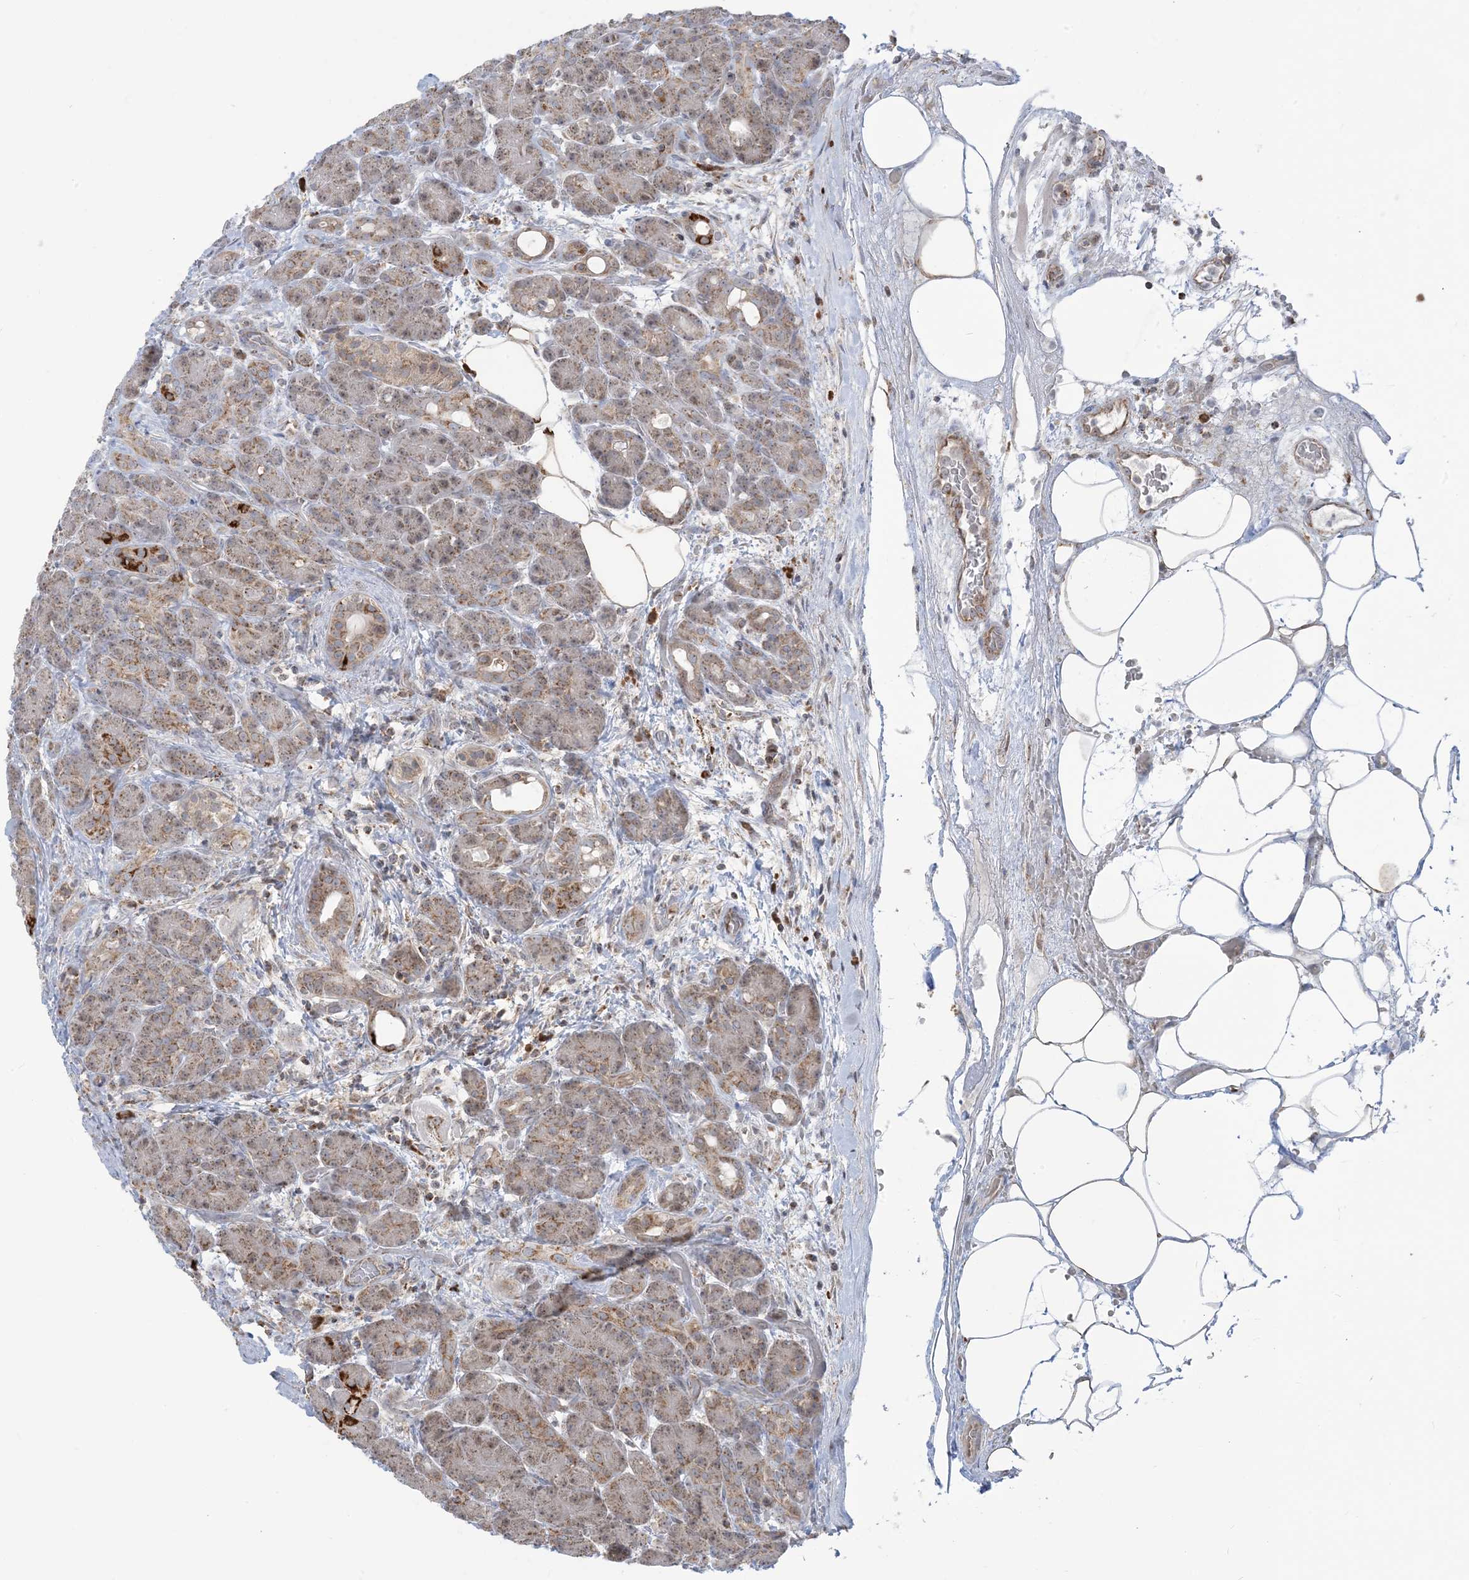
{"staining": {"intensity": "moderate", "quantity": "25%-75%", "location": "cytoplasmic/membranous"}, "tissue": "pancreas", "cell_type": "Exocrine glandular cells", "image_type": "normal", "snomed": [{"axis": "morphology", "description": "Normal tissue, NOS"}, {"axis": "topography", "description": "Pancreas"}], "caption": "IHC histopathology image of unremarkable human pancreas stained for a protein (brown), which shows medium levels of moderate cytoplasmic/membranous staining in about 25%-75% of exocrine glandular cells.", "gene": "MAPKBP1", "patient": {"sex": "male", "age": 63}}